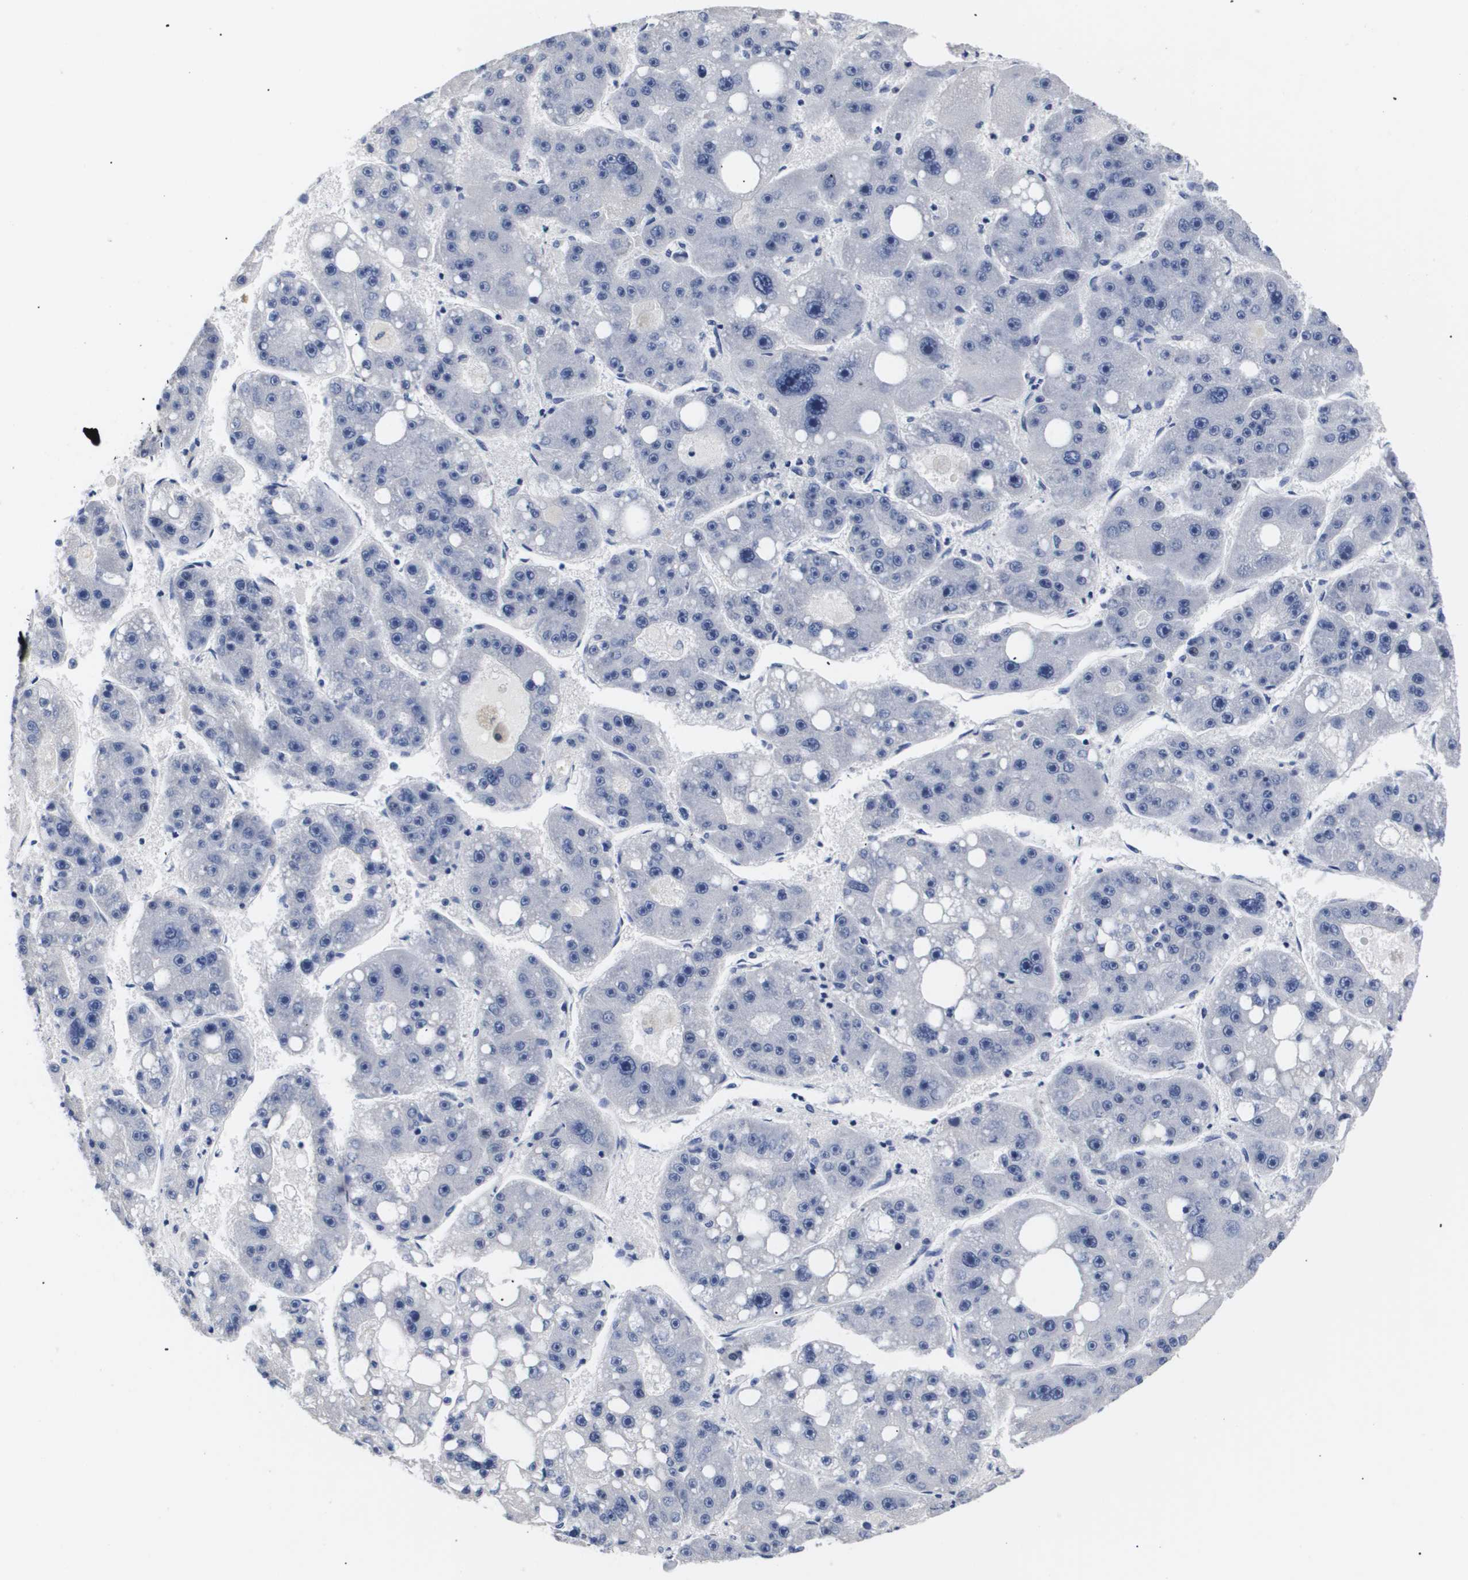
{"staining": {"intensity": "negative", "quantity": "none", "location": "none"}, "tissue": "liver cancer", "cell_type": "Tumor cells", "image_type": "cancer", "snomed": [{"axis": "morphology", "description": "Carcinoma, Hepatocellular, NOS"}, {"axis": "topography", "description": "Liver"}], "caption": "Hepatocellular carcinoma (liver) was stained to show a protein in brown. There is no significant staining in tumor cells.", "gene": "ATP6V0A4", "patient": {"sex": "female", "age": 61}}